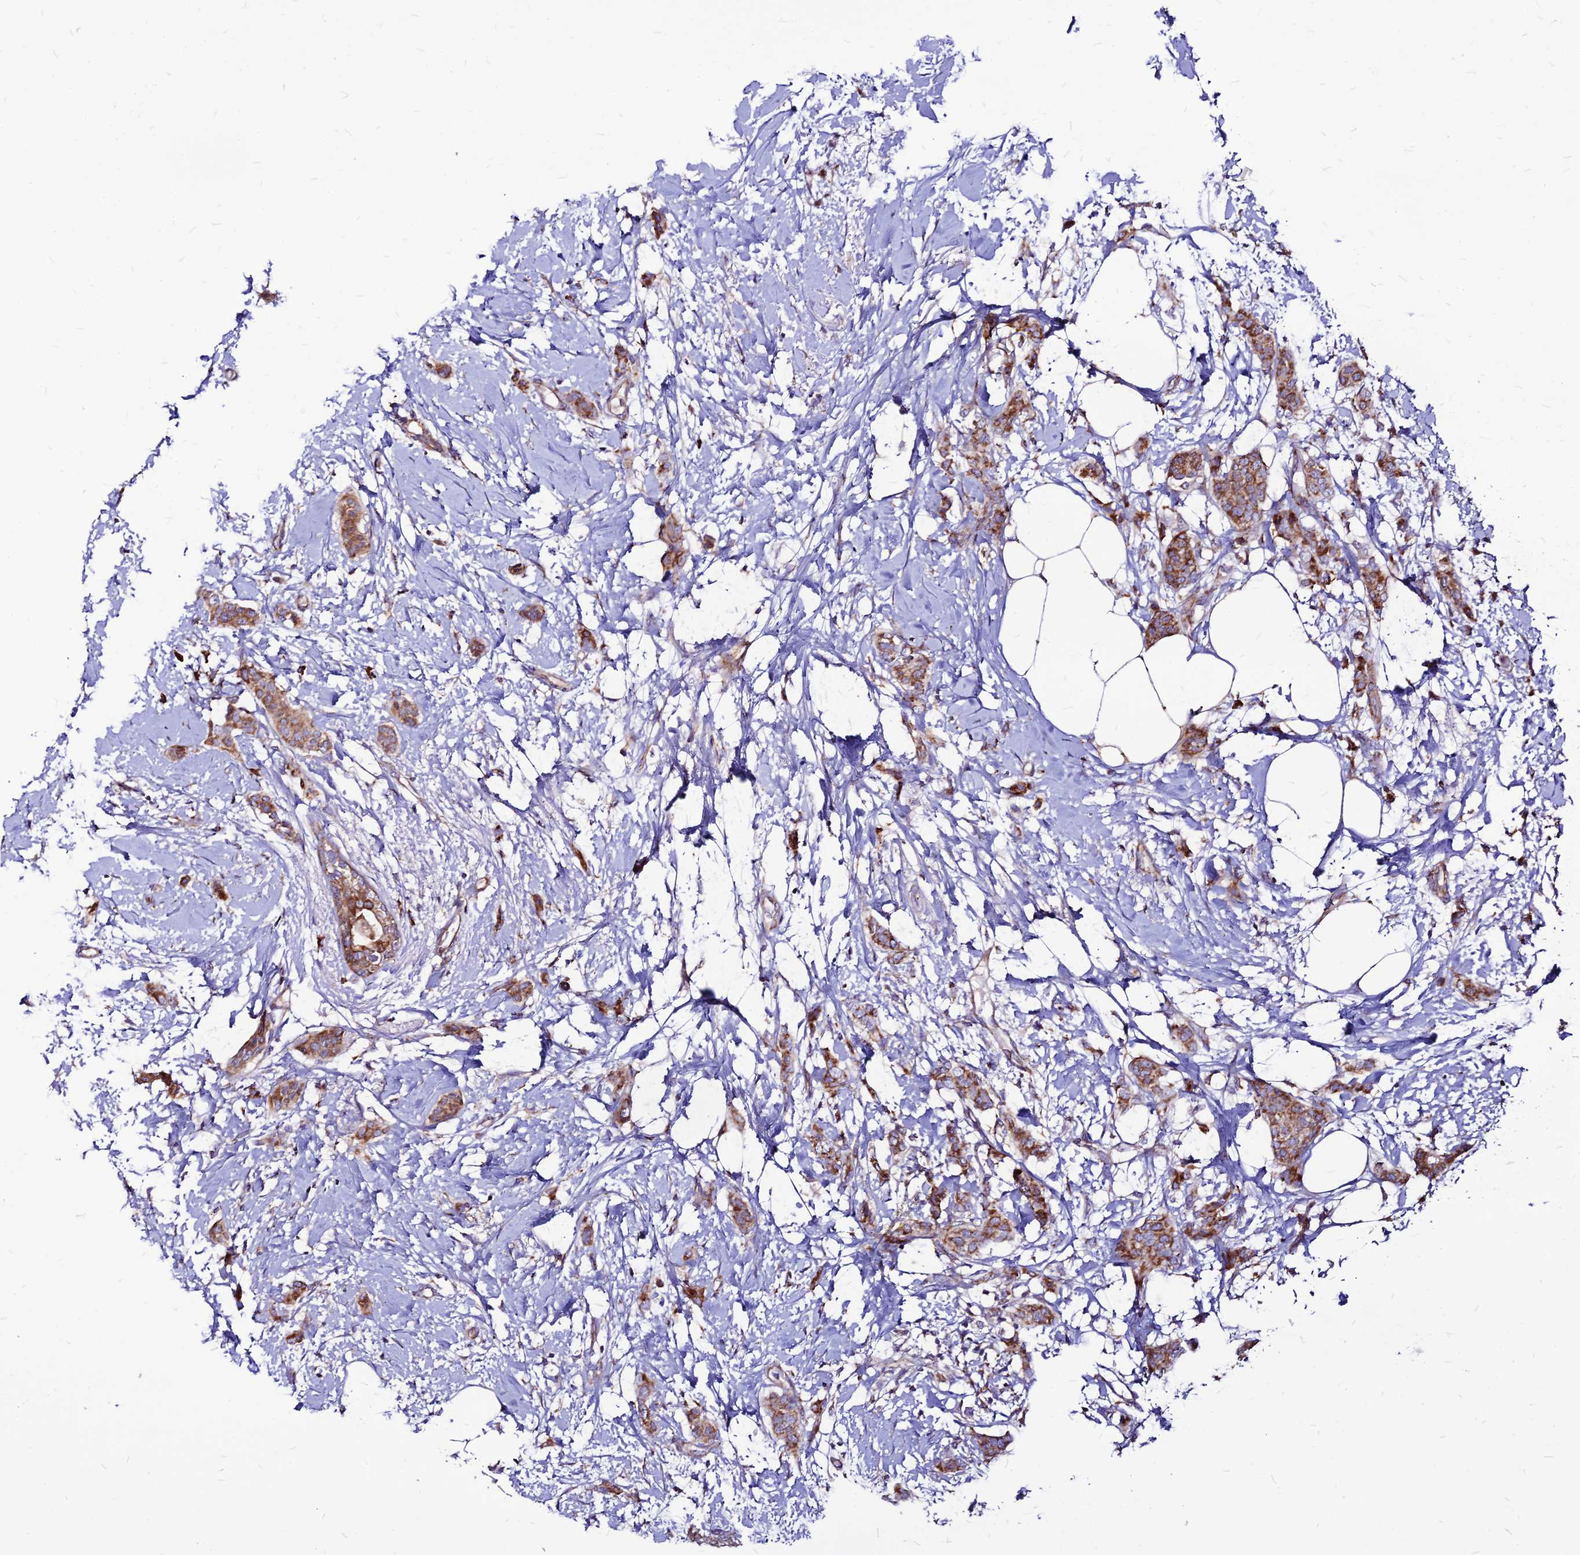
{"staining": {"intensity": "moderate", "quantity": ">75%", "location": "cytoplasmic/membranous"}, "tissue": "breast cancer", "cell_type": "Tumor cells", "image_type": "cancer", "snomed": [{"axis": "morphology", "description": "Duct carcinoma"}, {"axis": "topography", "description": "Breast"}], "caption": "High-power microscopy captured an immunohistochemistry image of breast cancer (intraductal carcinoma), revealing moderate cytoplasmic/membranous positivity in about >75% of tumor cells.", "gene": "ECI1", "patient": {"sex": "female", "age": 72}}